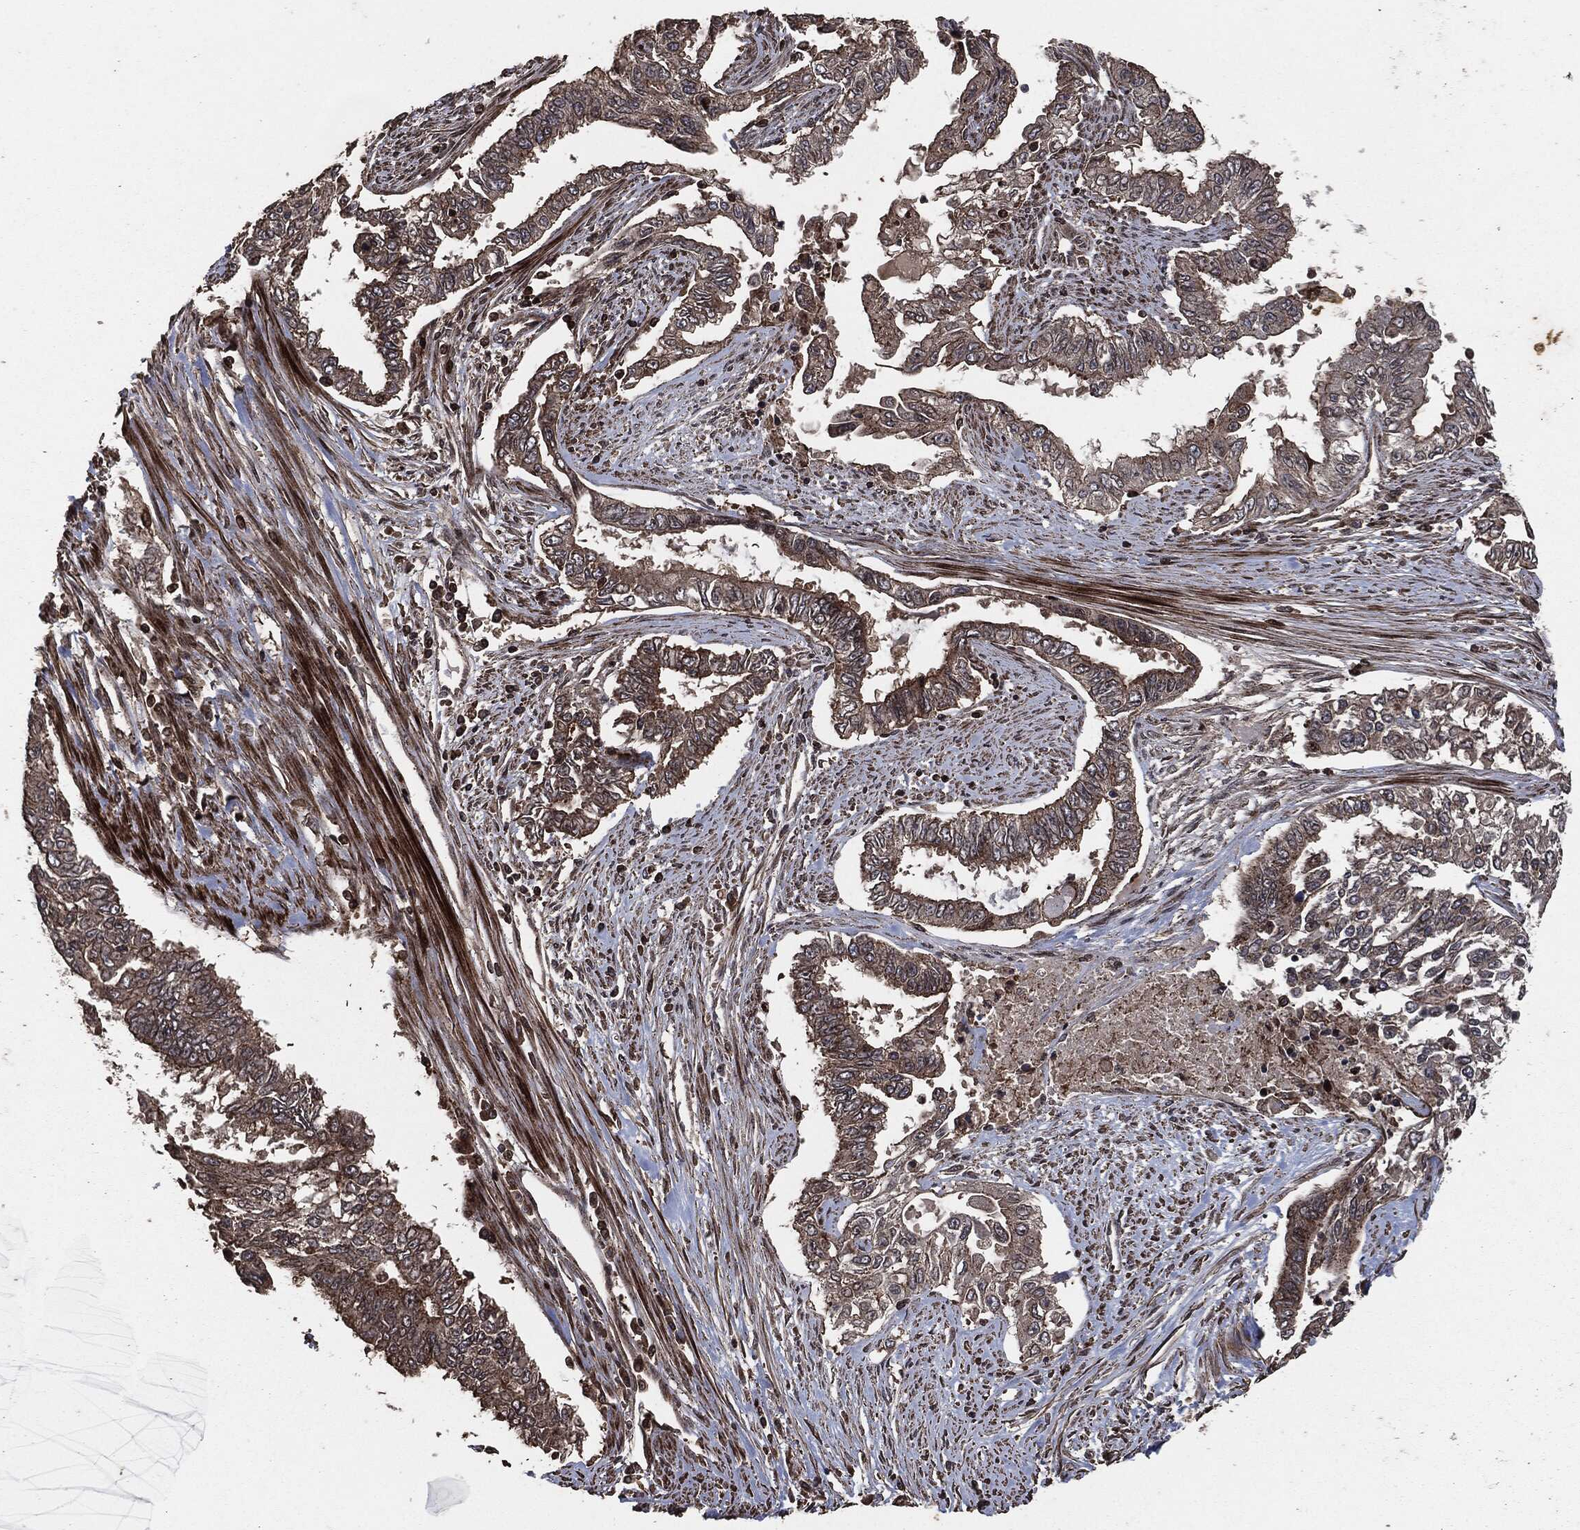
{"staining": {"intensity": "moderate", "quantity": "25%-75%", "location": "cytoplasmic/membranous"}, "tissue": "endometrial cancer", "cell_type": "Tumor cells", "image_type": "cancer", "snomed": [{"axis": "morphology", "description": "Adenocarcinoma, NOS"}, {"axis": "topography", "description": "Uterus"}], "caption": "Immunohistochemistry (IHC) (DAB) staining of human endometrial cancer displays moderate cytoplasmic/membranous protein staining in approximately 25%-75% of tumor cells.", "gene": "IFIT1", "patient": {"sex": "female", "age": 59}}